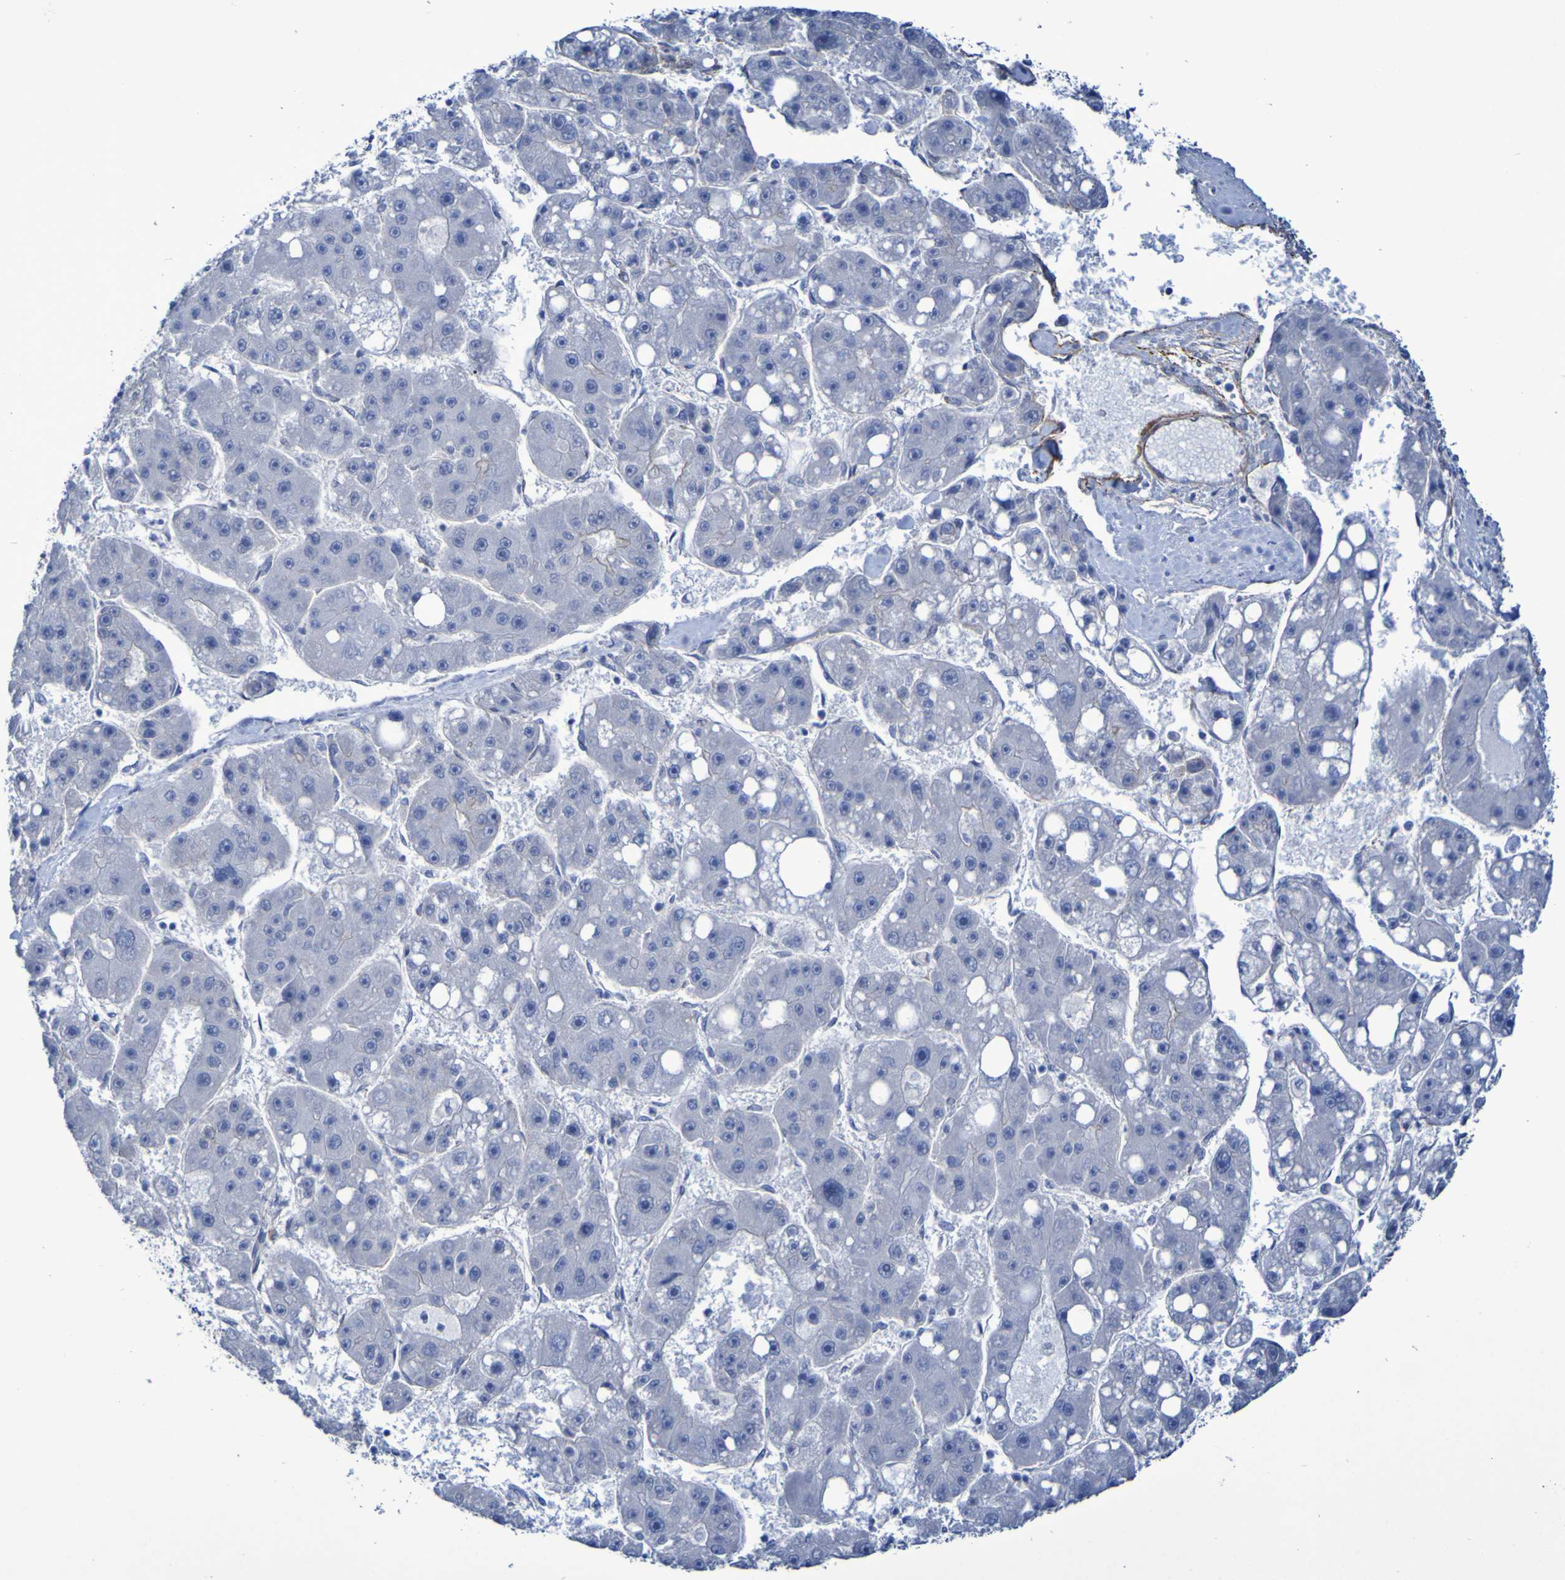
{"staining": {"intensity": "negative", "quantity": "none", "location": "none"}, "tissue": "liver cancer", "cell_type": "Tumor cells", "image_type": "cancer", "snomed": [{"axis": "morphology", "description": "Carcinoma, Hepatocellular, NOS"}, {"axis": "topography", "description": "Liver"}], "caption": "This is a histopathology image of immunohistochemistry (IHC) staining of liver cancer (hepatocellular carcinoma), which shows no positivity in tumor cells.", "gene": "LPP", "patient": {"sex": "female", "age": 61}}